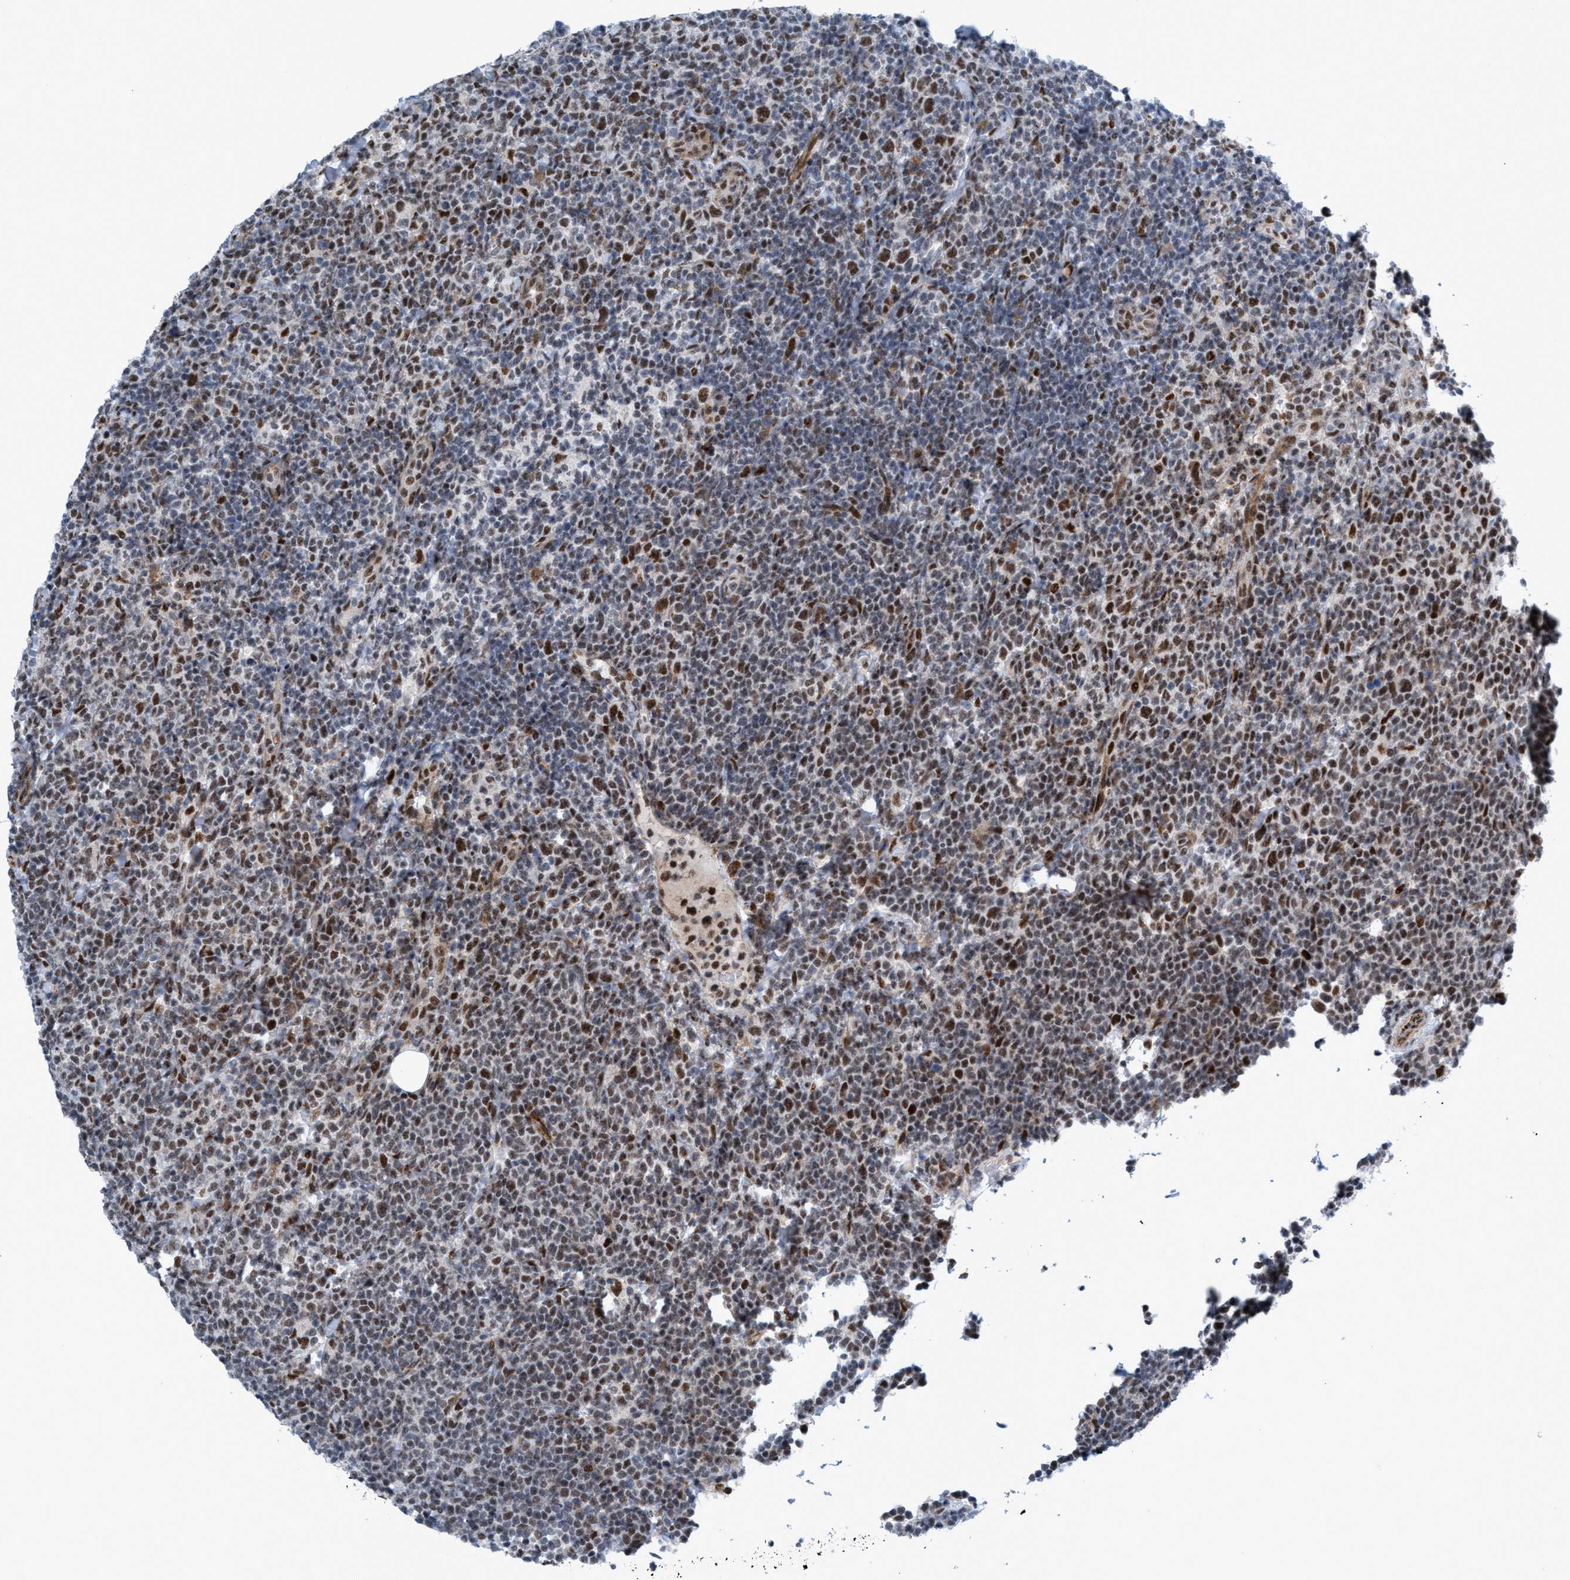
{"staining": {"intensity": "moderate", "quantity": "25%-75%", "location": "nuclear"}, "tissue": "lymphoma", "cell_type": "Tumor cells", "image_type": "cancer", "snomed": [{"axis": "morphology", "description": "Malignant lymphoma, non-Hodgkin's type, High grade"}, {"axis": "topography", "description": "Lymph node"}], "caption": "High-grade malignant lymphoma, non-Hodgkin's type was stained to show a protein in brown. There is medium levels of moderate nuclear expression in about 25%-75% of tumor cells.", "gene": "CWC27", "patient": {"sex": "male", "age": 61}}